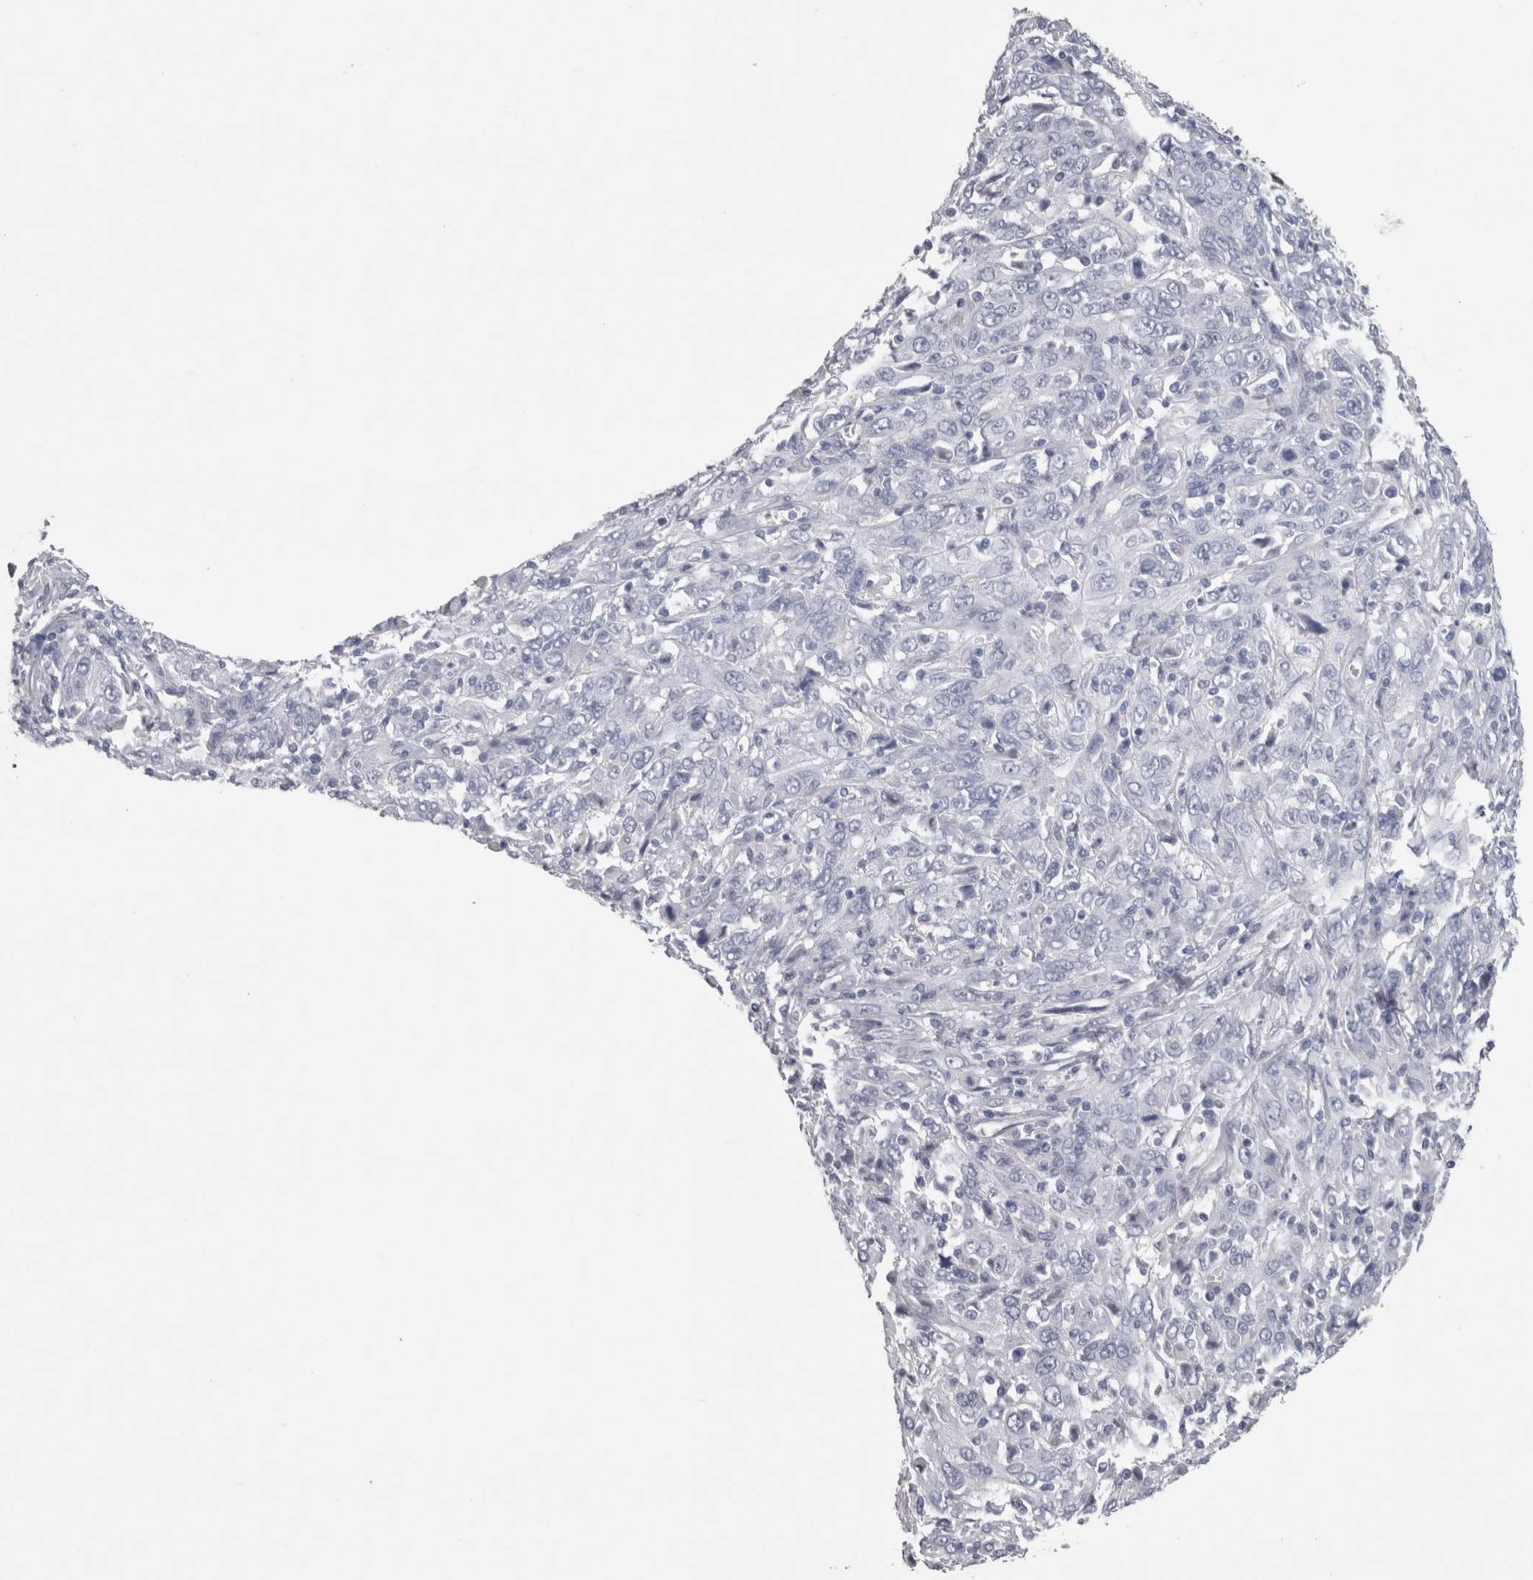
{"staining": {"intensity": "negative", "quantity": "none", "location": "none"}, "tissue": "cervical cancer", "cell_type": "Tumor cells", "image_type": "cancer", "snomed": [{"axis": "morphology", "description": "Squamous cell carcinoma, NOS"}, {"axis": "topography", "description": "Cervix"}], "caption": "Human cervical squamous cell carcinoma stained for a protein using immunohistochemistry exhibits no positivity in tumor cells.", "gene": "CA8", "patient": {"sex": "female", "age": 46}}